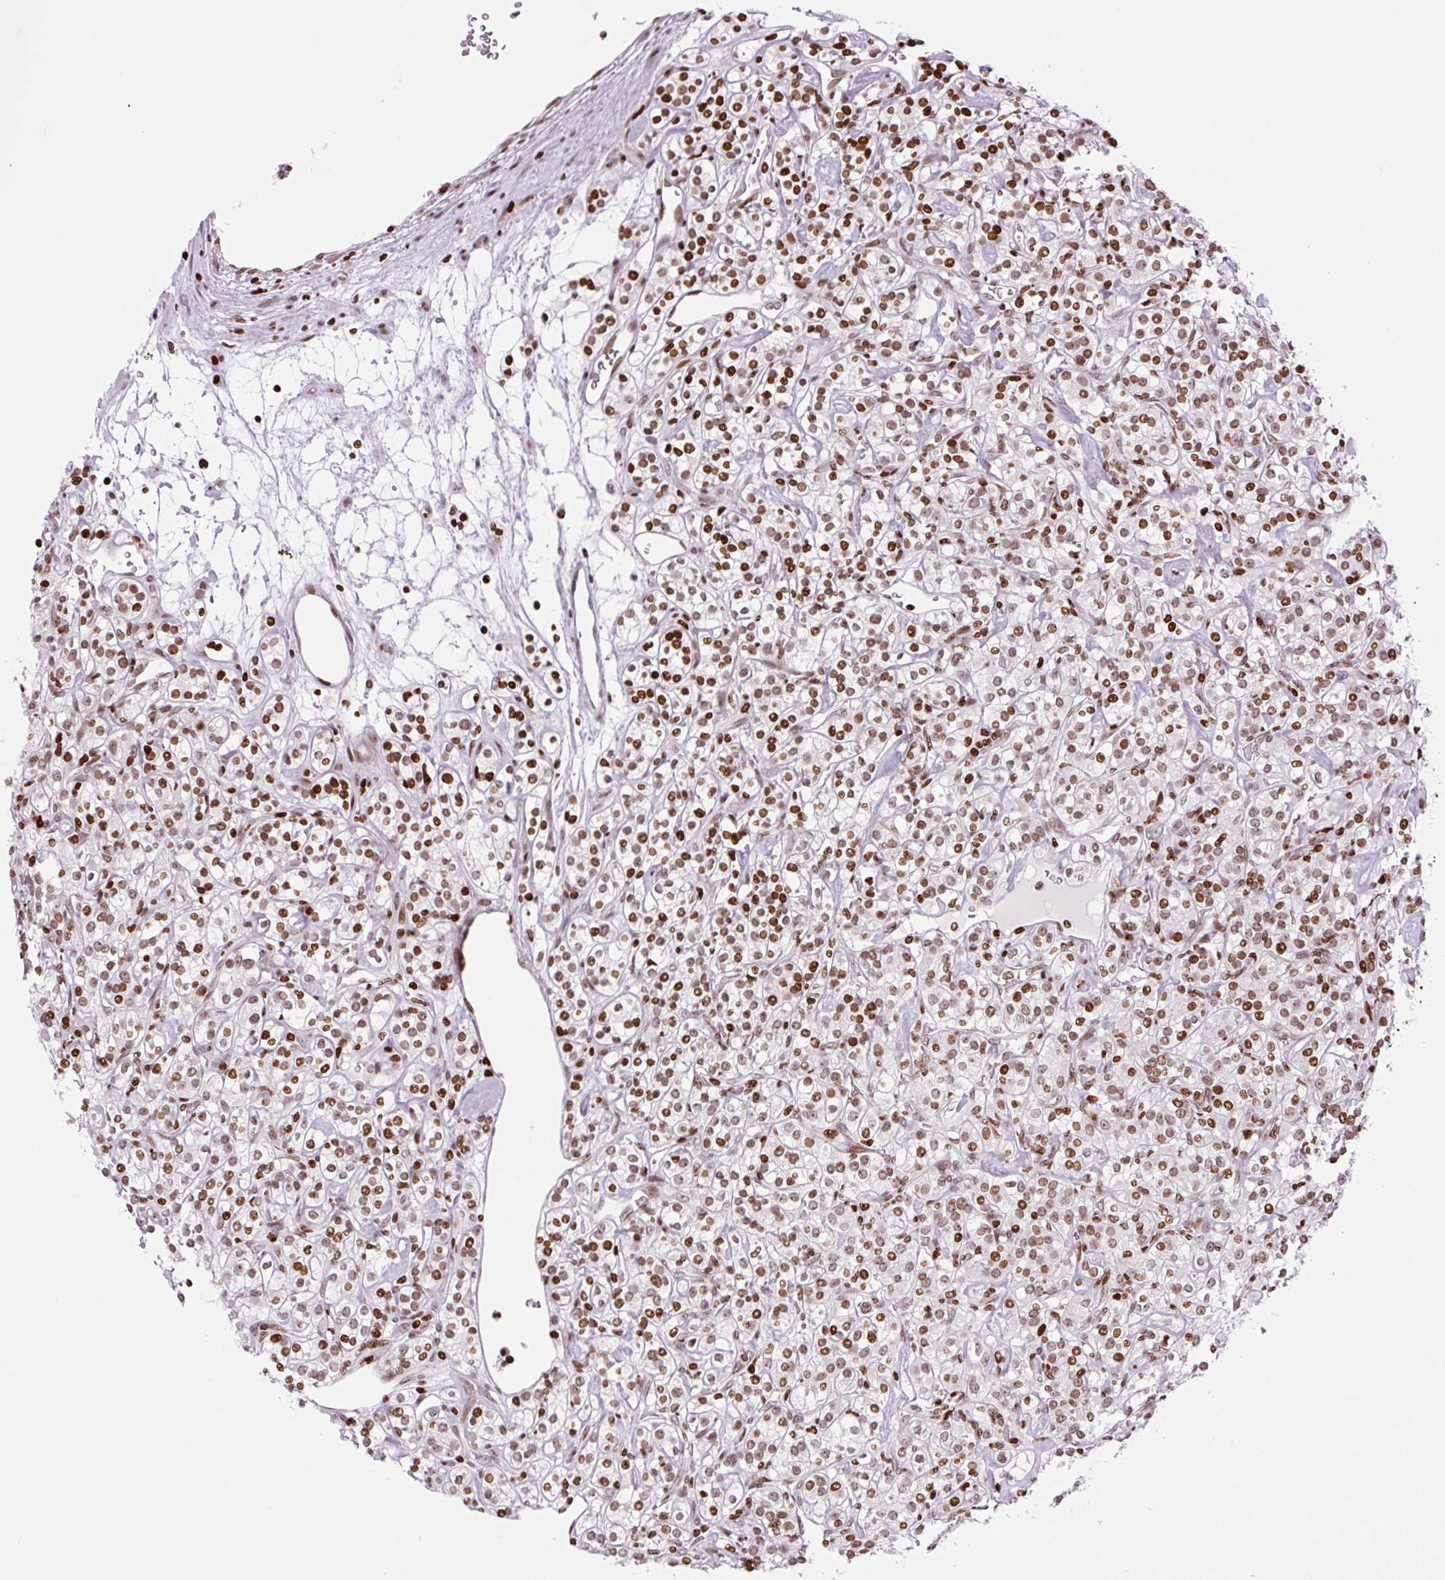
{"staining": {"intensity": "strong", "quantity": ">75%", "location": "nuclear"}, "tissue": "renal cancer", "cell_type": "Tumor cells", "image_type": "cancer", "snomed": [{"axis": "morphology", "description": "Adenocarcinoma, NOS"}, {"axis": "topography", "description": "Kidney"}], "caption": "Renal adenocarcinoma stained with a brown dye exhibits strong nuclear positive positivity in approximately >75% of tumor cells.", "gene": "H1-3", "patient": {"sex": "male", "age": 77}}